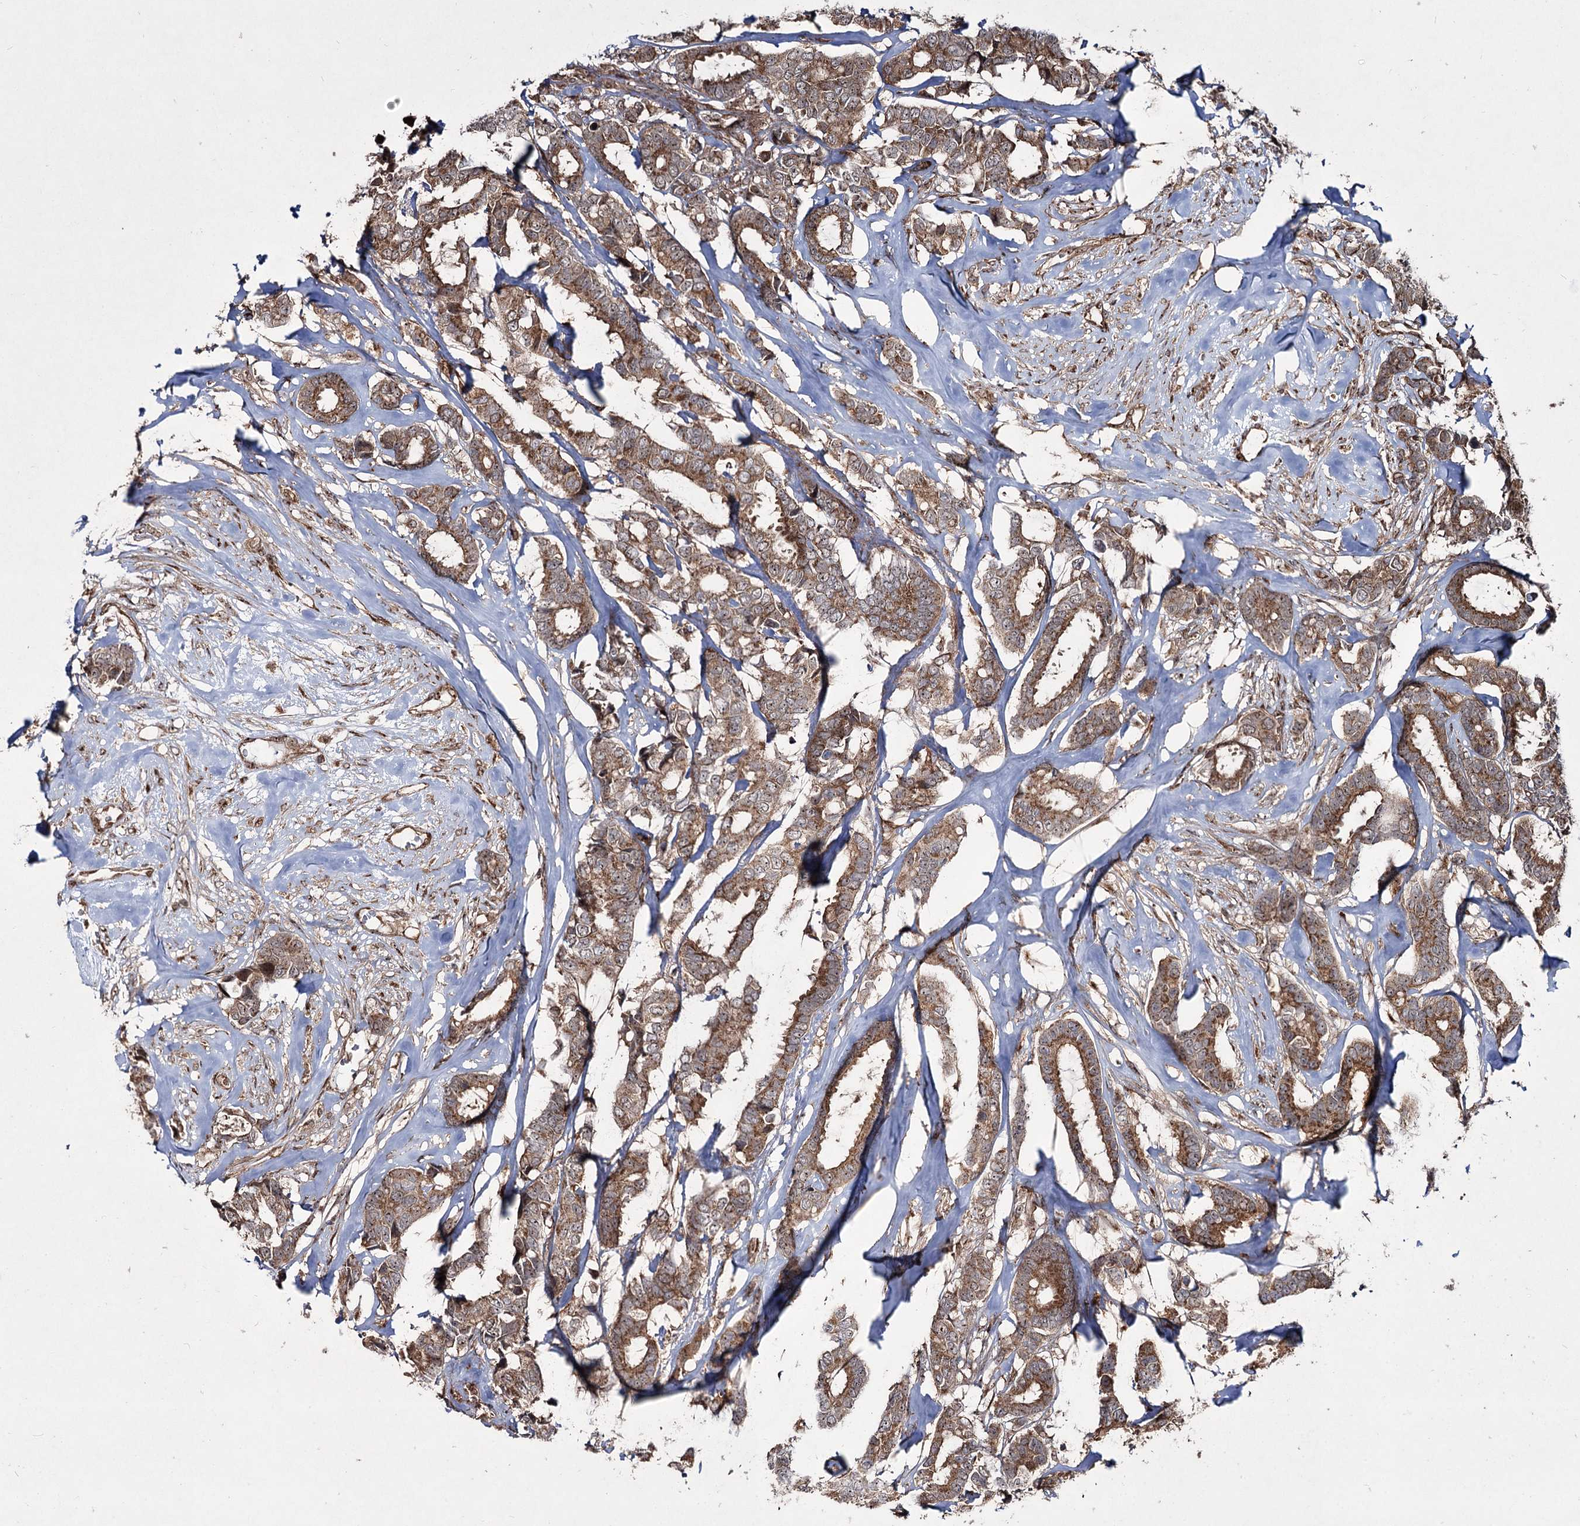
{"staining": {"intensity": "moderate", "quantity": ">75%", "location": "cytoplasmic/membranous"}, "tissue": "breast cancer", "cell_type": "Tumor cells", "image_type": "cancer", "snomed": [{"axis": "morphology", "description": "Duct carcinoma"}, {"axis": "topography", "description": "Breast"}], "caption": "Immunohistochemical staining of human breast invasive ductal carcinoma shows medium levels of moderate cytoplasmic/membranous positivity in about >75% of tumor cells. Using DAB (brown) and hematoxylin (blue) stains, captured at high magnification using brightfield microscopy.", "gene": "SERINC5", "patient": {"sex": "female", "age": 87}}